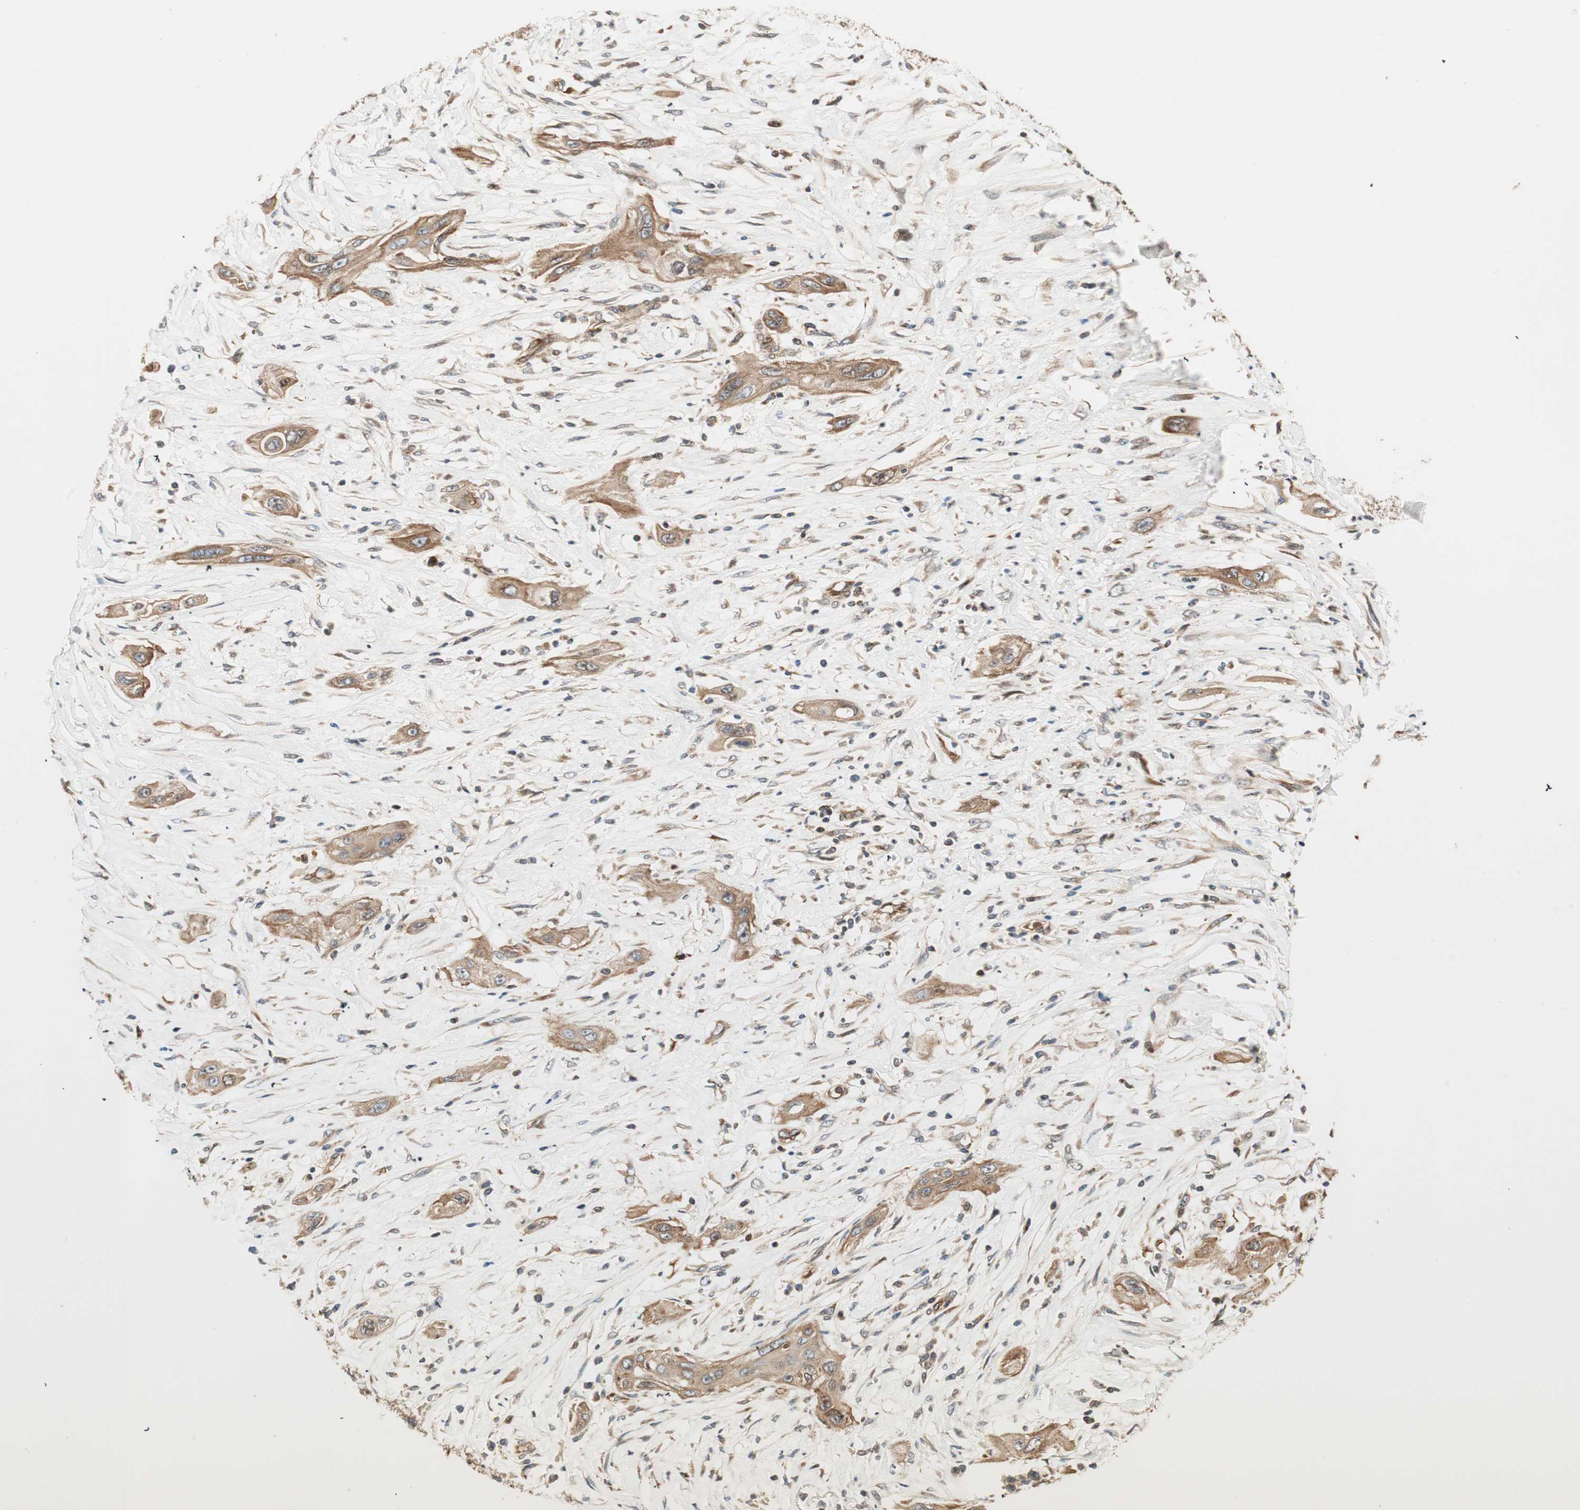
{"staining": {"intensity": "moderate", "quantity": ">75%", "location": "cytoplasmic/membranous"}, "tissue": "lung cancer", "cell_type": "Tumor cells", "image_type": "cancer", "snomed": [{"axis": "morphology", "description": "Squamous cell carcinoma, NOS"}, {"axis": "topography", "description": "Lung"}], "caption": "High-power microscopy captured an immunohistochemistry micrograph of squamous cell carcinoma (lung), revealing moderate cytoplasmic/membranous expression in approximately >75% of tumor cells. (Stains: DAB (3,3'-diaminobenzidine) in brown, nuclei in blue, Microscopy: brightfield microscopy at high magnification).", "gene": "CTTNBP2NL", "patient": {"sex": "female", "age": 47}}